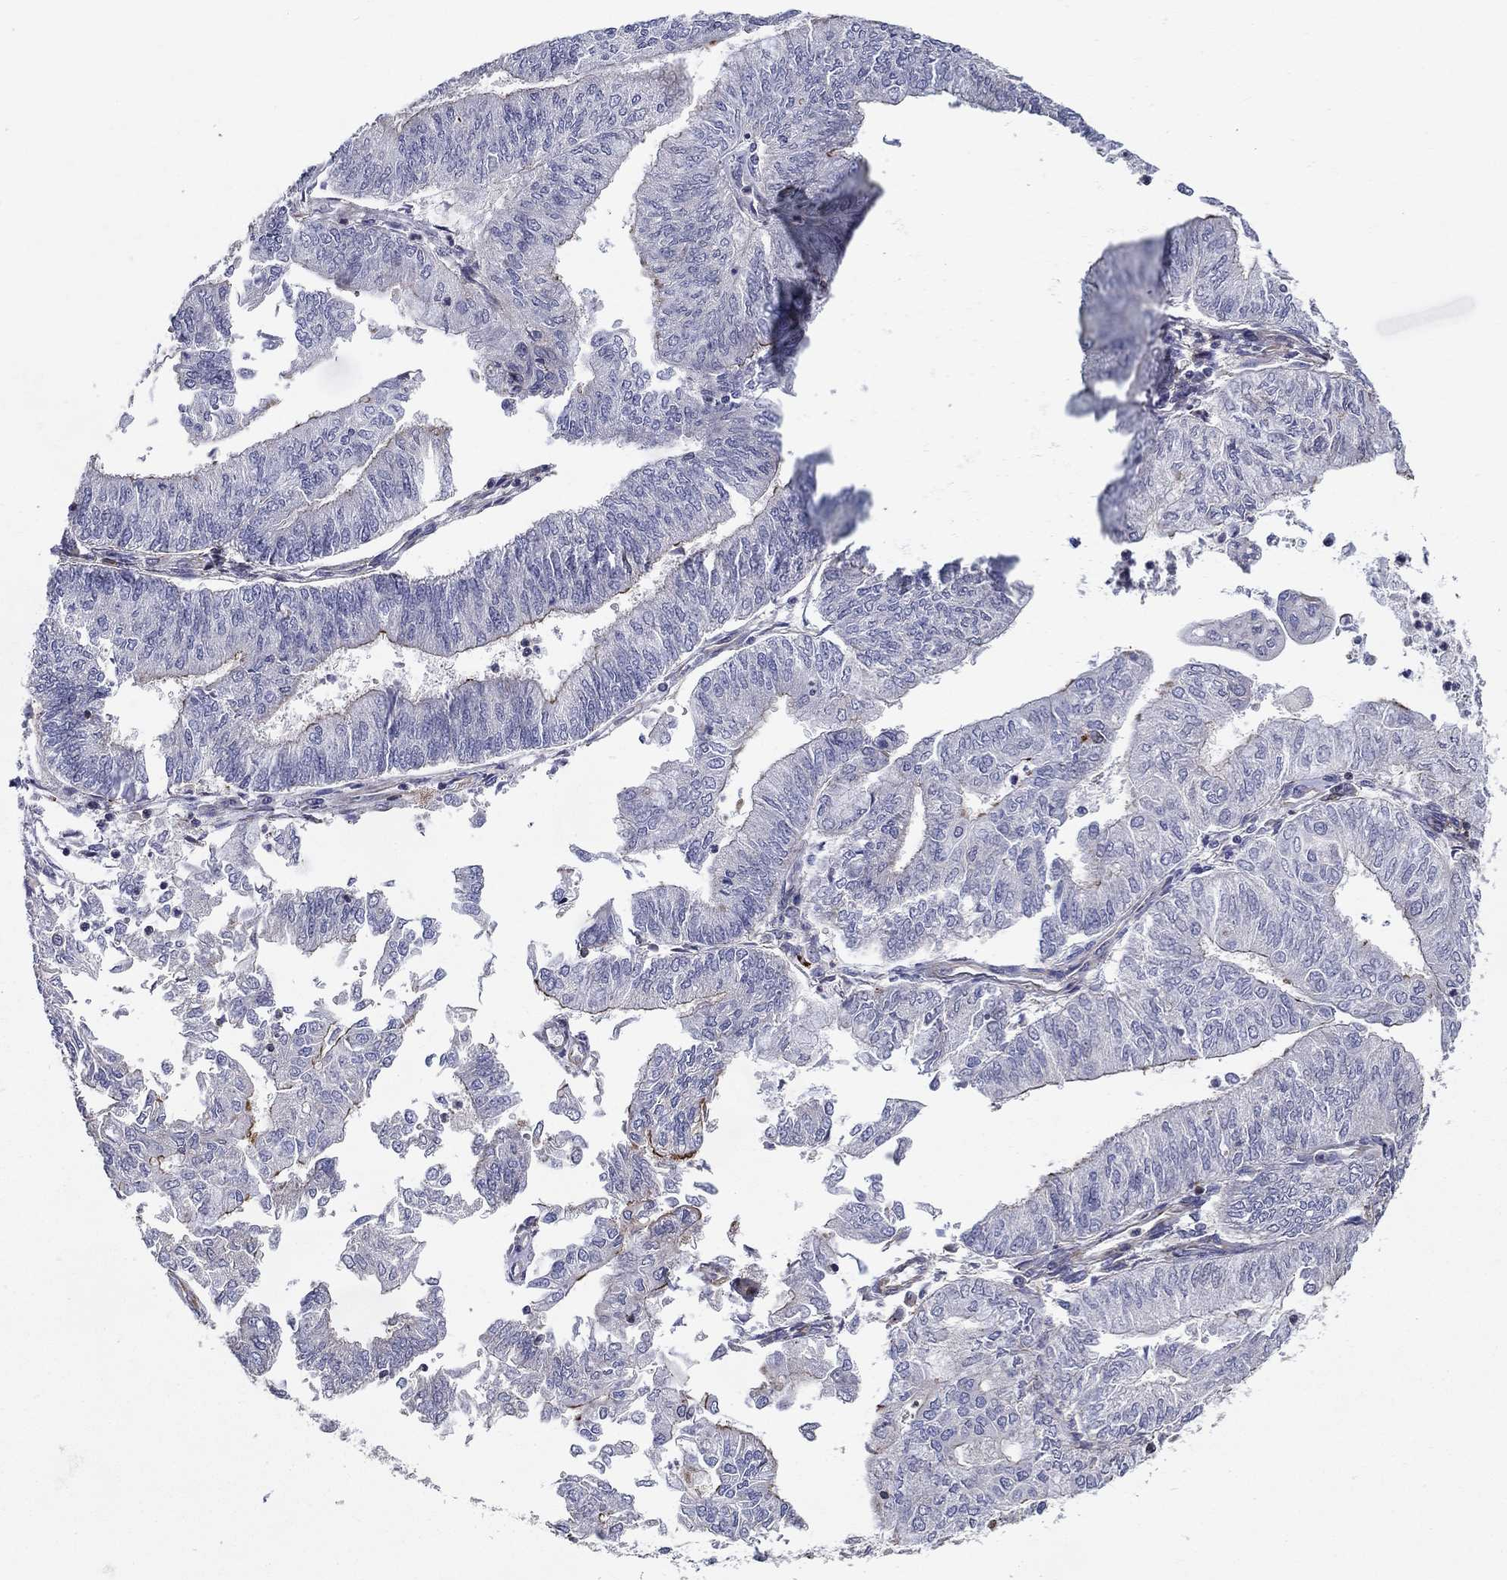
{"staining": {"intensity": "strong", "quantity": "<25%", "location": "cytoplasmic/membranous"}, "tissue": "endometrial cancer", "cell_type": "Tumor cells", "image_type": "cancer", "snomed": [{"axis": "morphology", "description": "Adenocarcinoma, NOS"}, {"axis": "topography", "description": "Endometrium"}], "caption": "Immunohistochemical staining of adenocarcinoma (endometrial) reveals medium levels of strong cytoplasmic/membranous expression in about <25% of tumor cells.", "gene": "NPHP1", "patient": {"sex": "female", "age": 59}}